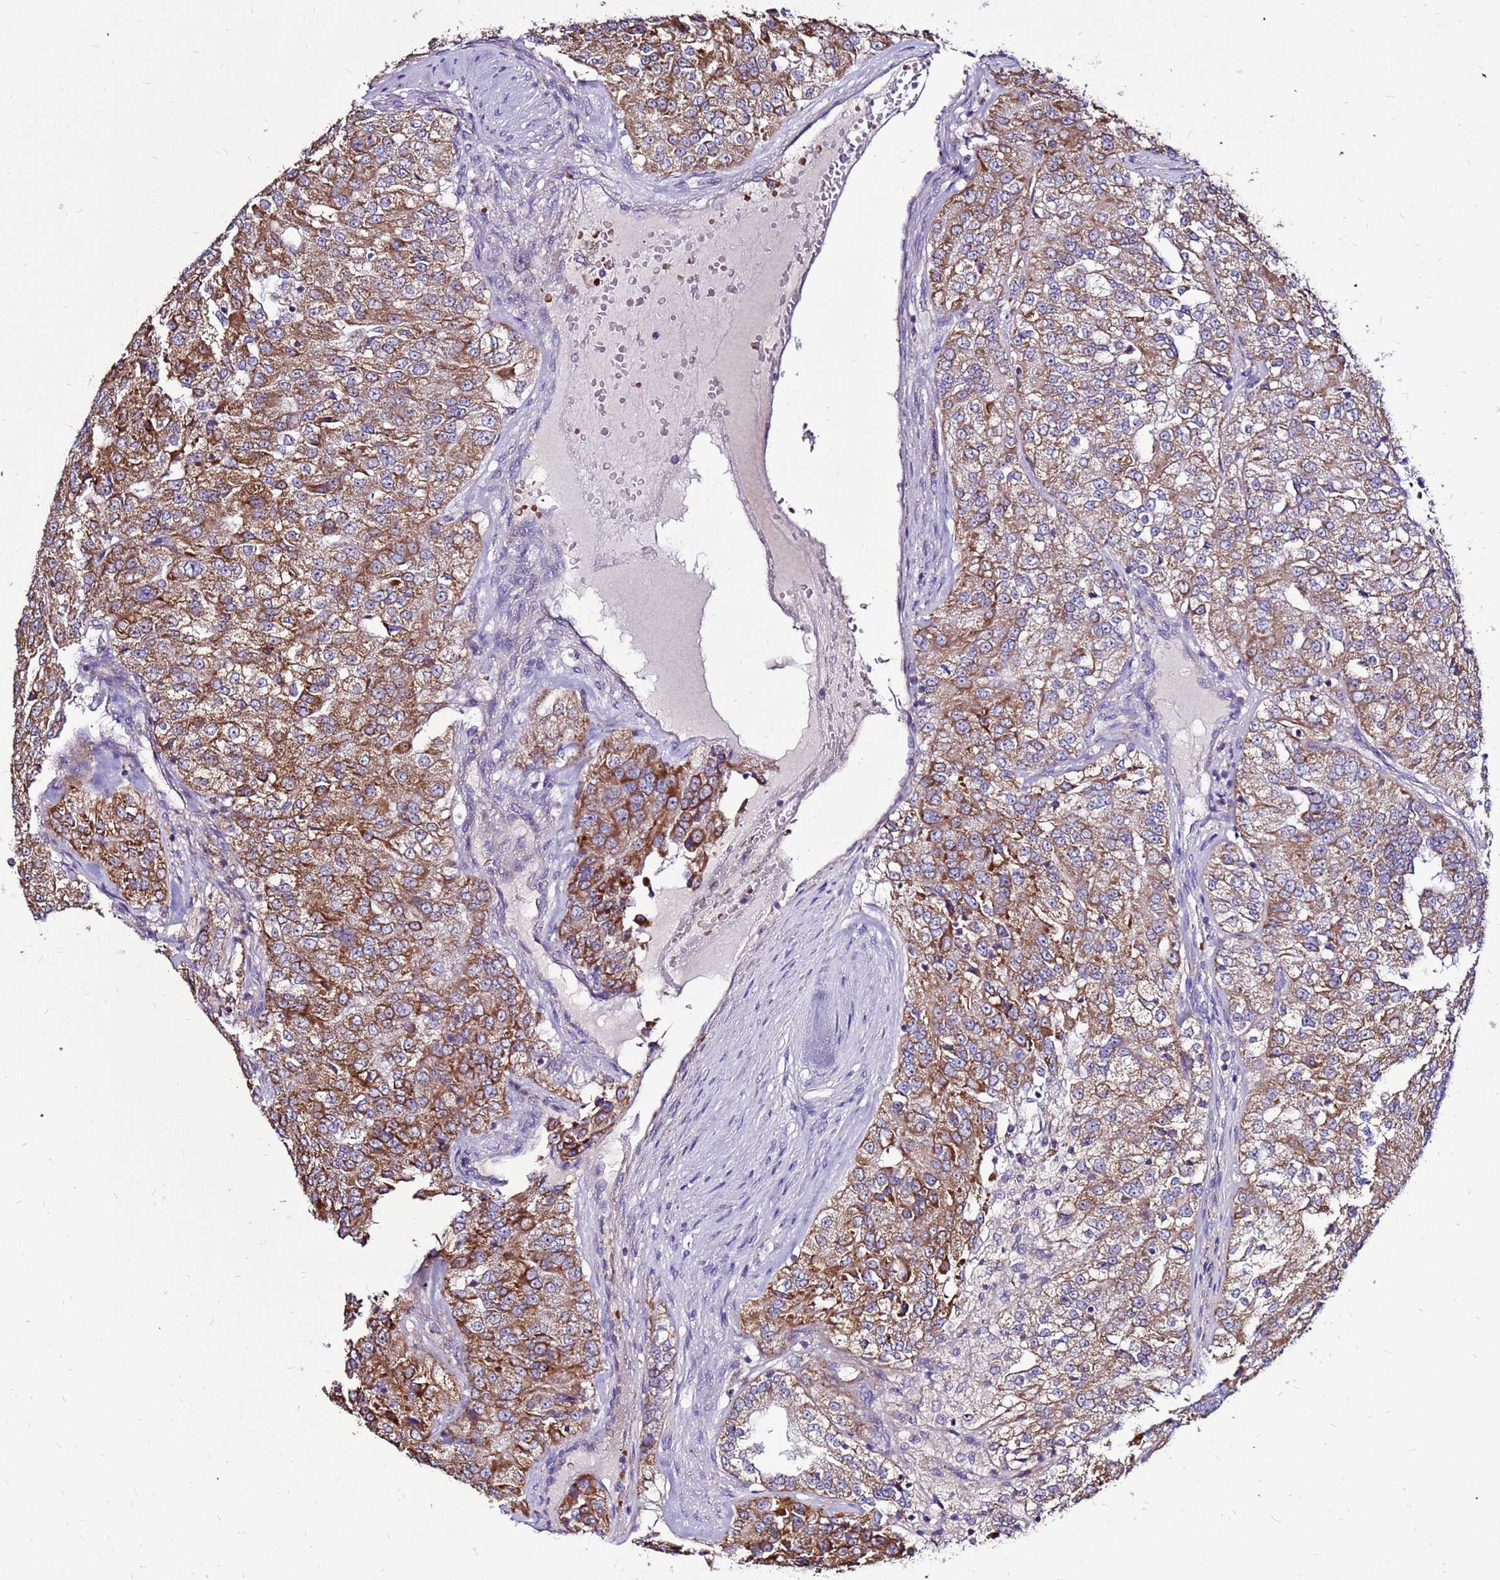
{"staining": {"intensity": "moderate", "quantity": ">75%", "location": "cytoplasmic/membranous"}, "tissue": "renal cancer", "cell_type": "Tumor cells", "image_type": "cancer", "snomed": [{"axis": "morphology", "description": "Adenocarcinoma, NOS"}, {"axis": "topography", "description": "Kidney"}], "caption": "Moderate cytoplasmic/membranous positivity is identified in approximately >75% of tumor cells in renal cancer.", "gene": "SPSB3", "patient": {"sex": "female", "age": 63}}